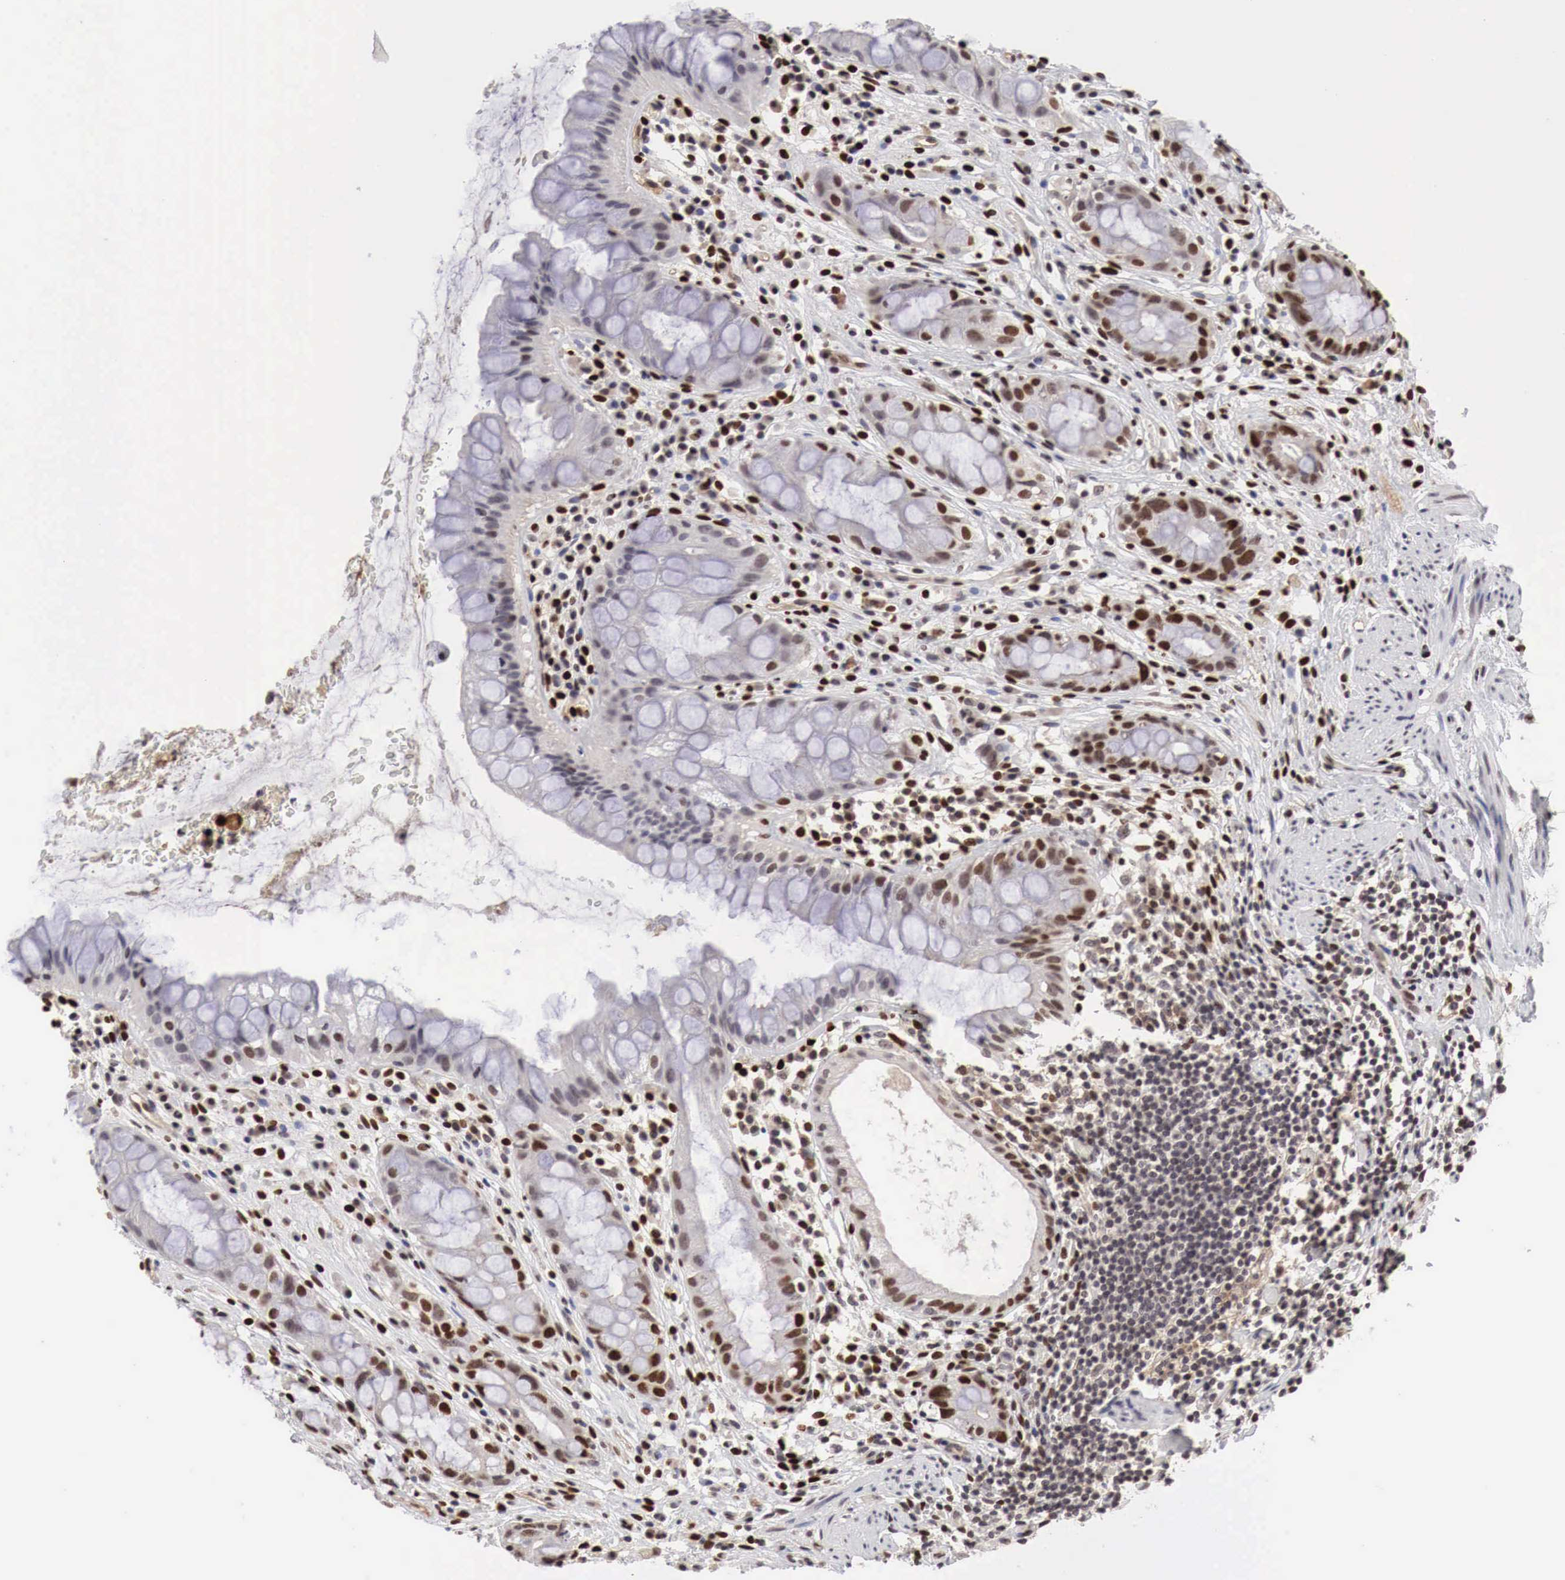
{"staining": {"intensity": "strong", "quantity": "<25%", "location": "nuclear"}, "tissue": "rectum", "cell_type": "Glandular cells", "image_type": "normal", "snomed": [{"axis": "morphology", "description": "Normal tissue, NOS"}, {"axis": "topography", "description": "Rectum"}], "caption": "Protein staining reveals strong nuclear staining in approximately <25% of glandular cells in normal rectum.", "gene": "DACH2", "patient": {"sex": "male", "age": 65}}